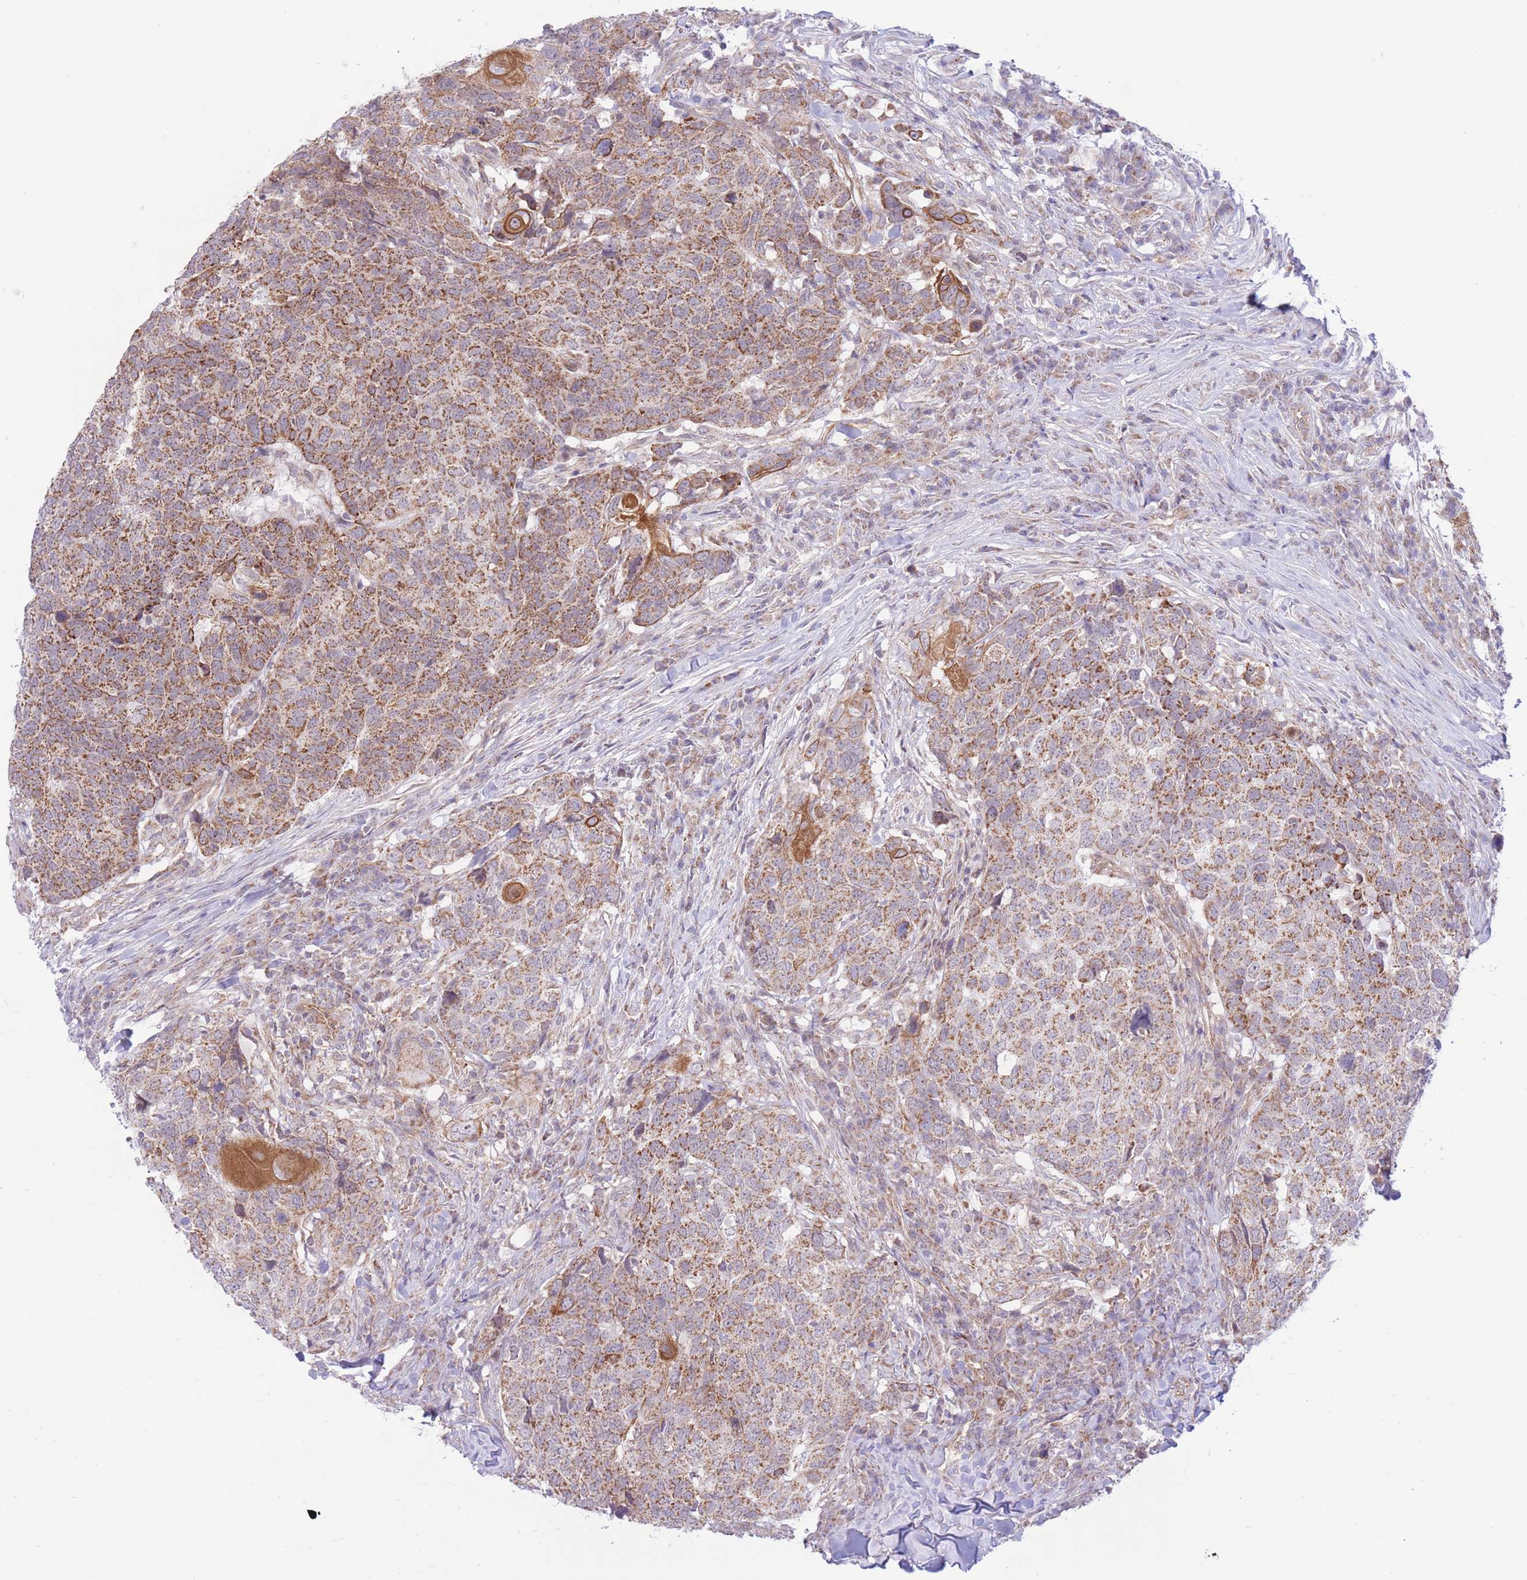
{"staining": {"intensity": "moderate", "quantity": ">75%", "location": "cytoplasmic/membranous"}, "tissue": "head and neck cancer", "cell_type": "Tumor cells", "image_type": "cancer", "snomed": [{"axis": "morphology", "description": "Normal tissue, NOS"}, {"axis": "morphology", "description": "Squamous cell carcinoma, NOS"}, {"axis": "topography", "description": "Skeletal muscle"}, {"axis": "topography", "description": "Vascular tissue"}, {"axis": "topography", "description": "Peripheral nerve tissue"}, {"axis": "topography", "description": "Head-Neck"}], "caption": "IHC photomicrograph of neoplastic tissue: human head and neck squamous cell carcinoma stained using IHC displays medium levels of moderate protein expression localized specifically in the cytoplasmic/membranous of tumor cells, appearing as a cytoplasmic/membranous brown color.", "gene": "MRPS31", "patient": {"sex": "male", "age": 66}}